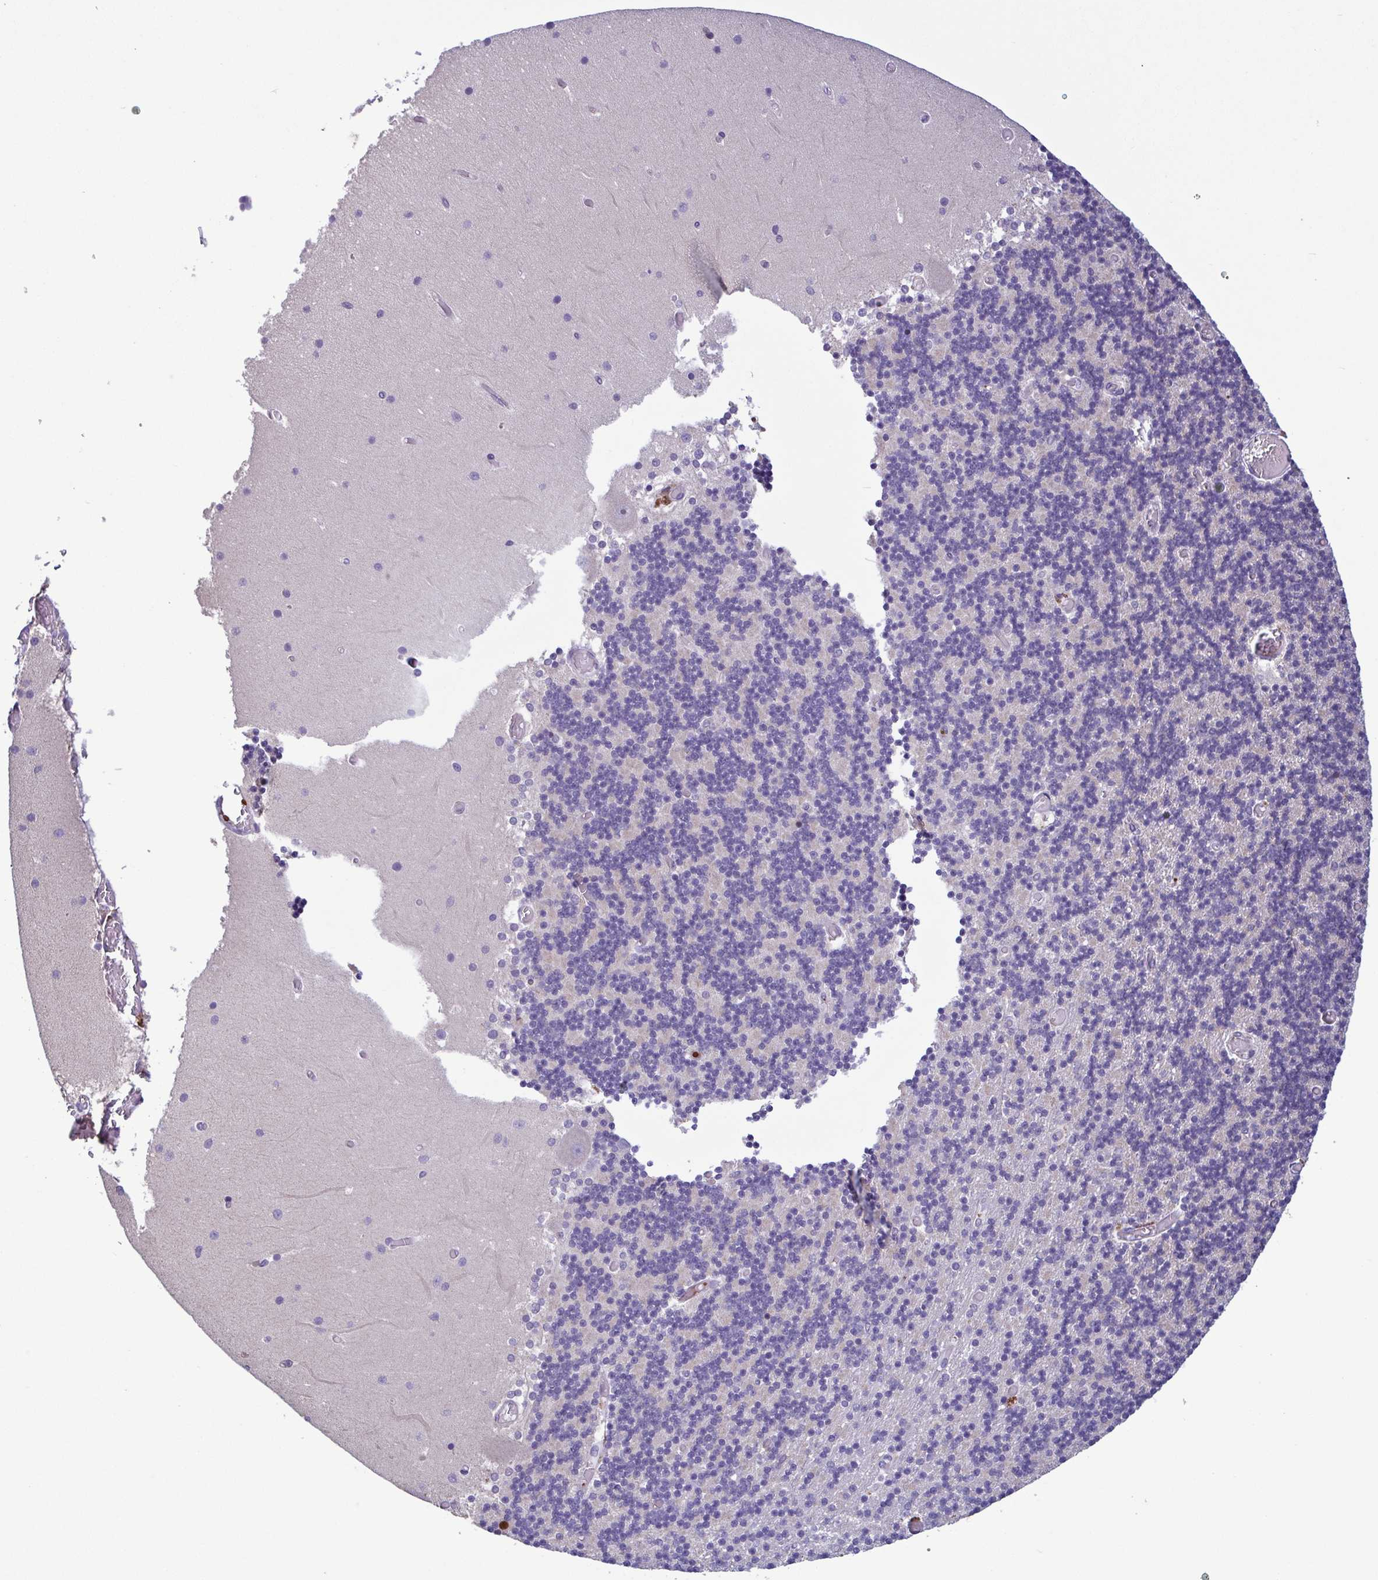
{"staining": {"intensity": "negative", "quantity": "none", "location": "none"}, "tissue": "cerebellum", "cell_type": "Cells in granular layer", "image_type": "normal", "snomed": [{"axis": "morphology", "description": "Normal tissue, NOS"}, {"axis": "topography", "description": "Cerebellum"}], "caption": "The image reveals no staining of cells in granular layer in benign cerebellum.", "gene": "F13B", "patient": {"sex": "female", "age": 28}}